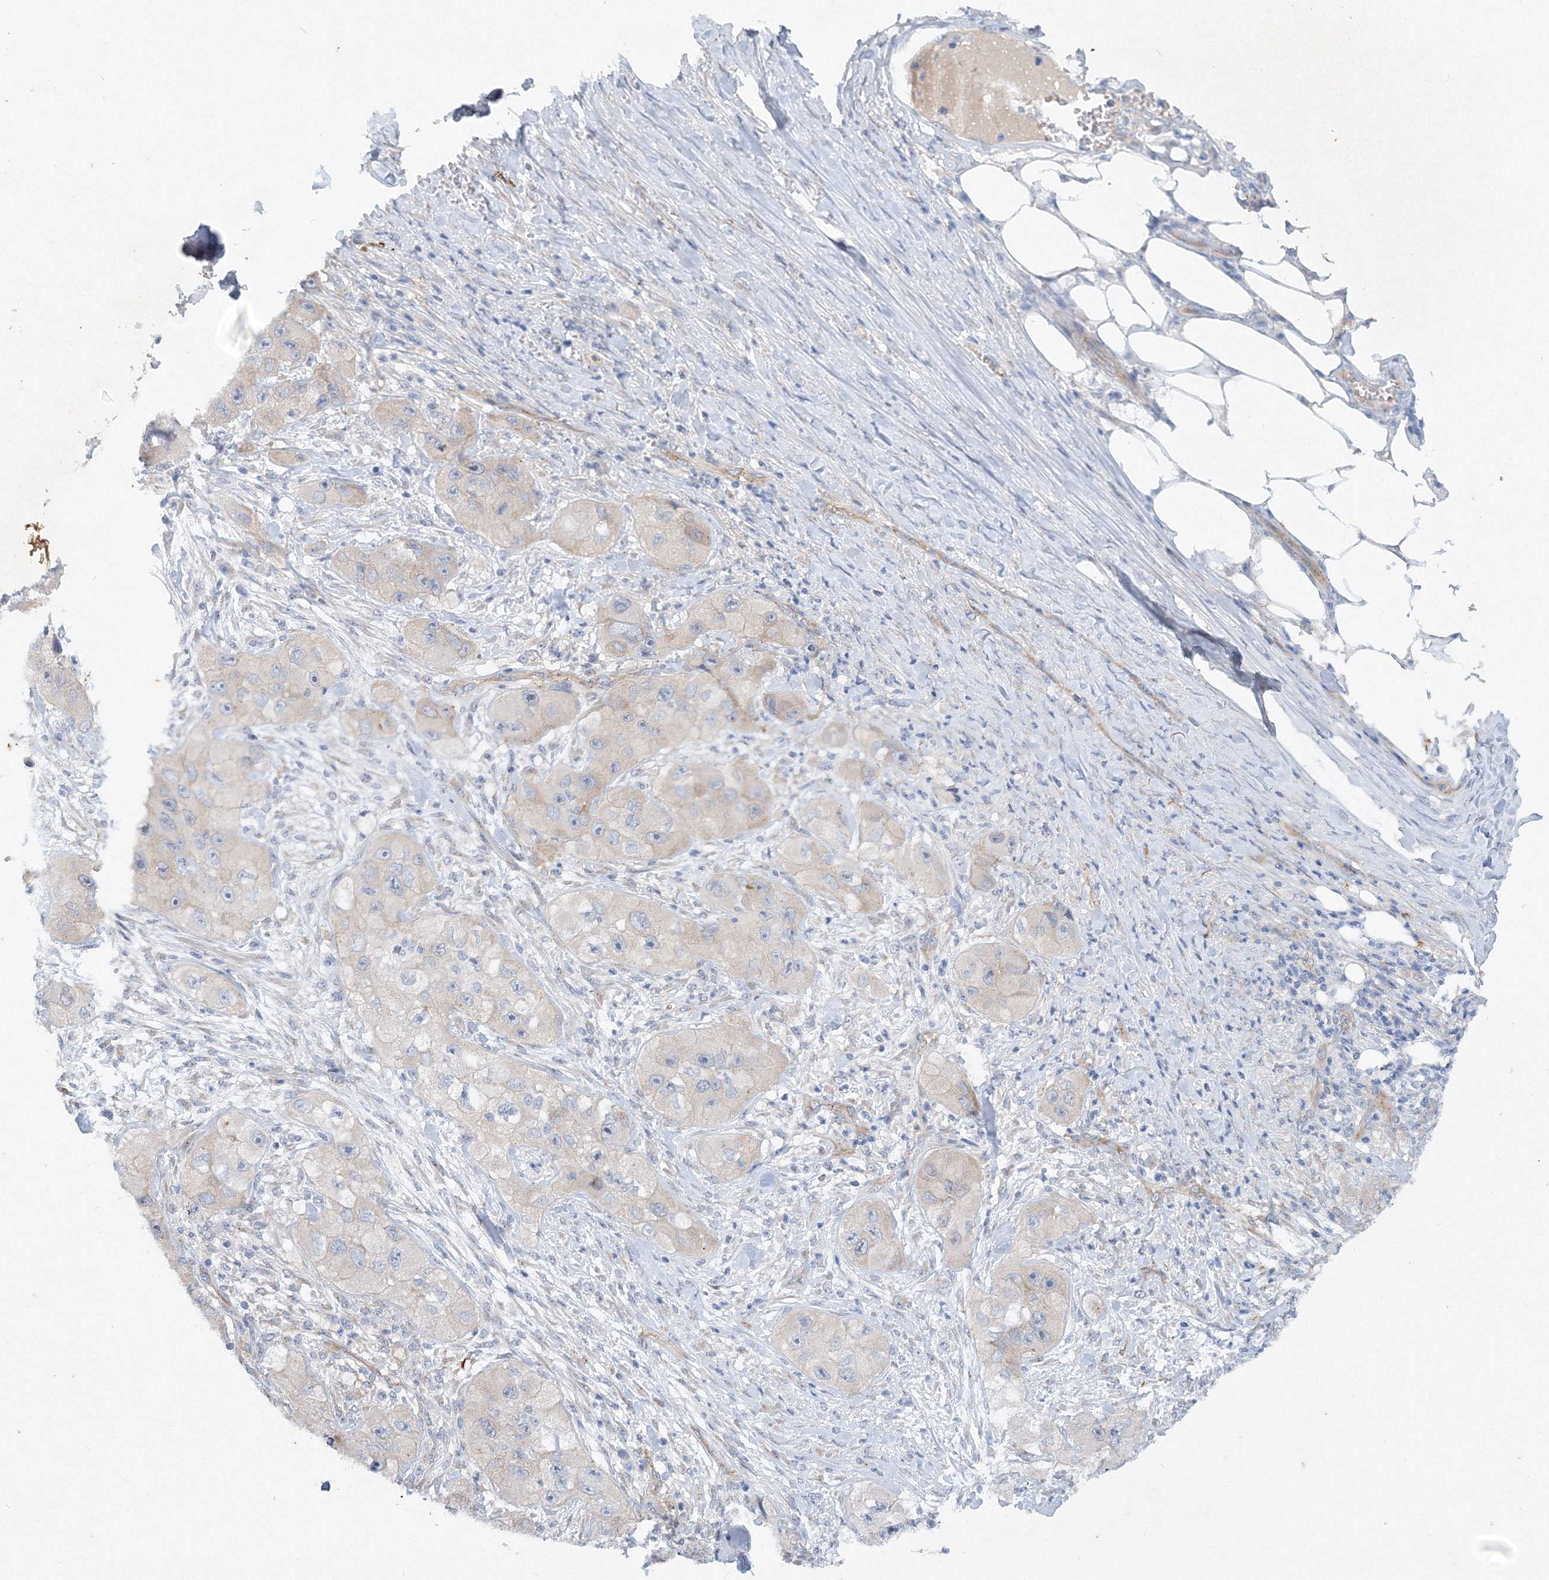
{"staining": {"intensity": "negative", "quantity": "none", "location": "none"}, "tissue": "skin cancer", "cell_type": "Tumor cells", "image_type": "cancer", "snomed": [{"axis": "morphology", "description": "Squamous cell carcinoma, NOS"}, {"axis": "topography", "description": "Skin"}, {"axis": "topography", "description": "Subcutis"}], "caption": "An IHC histopathology image of skin cancer (squamous cell carcinoma) is shown. There is no staining in tumor cells of skin cancer (squamous cell carcinoma).", "gene": "TANC1", "patient": {"sex": "male", "age": 73}}